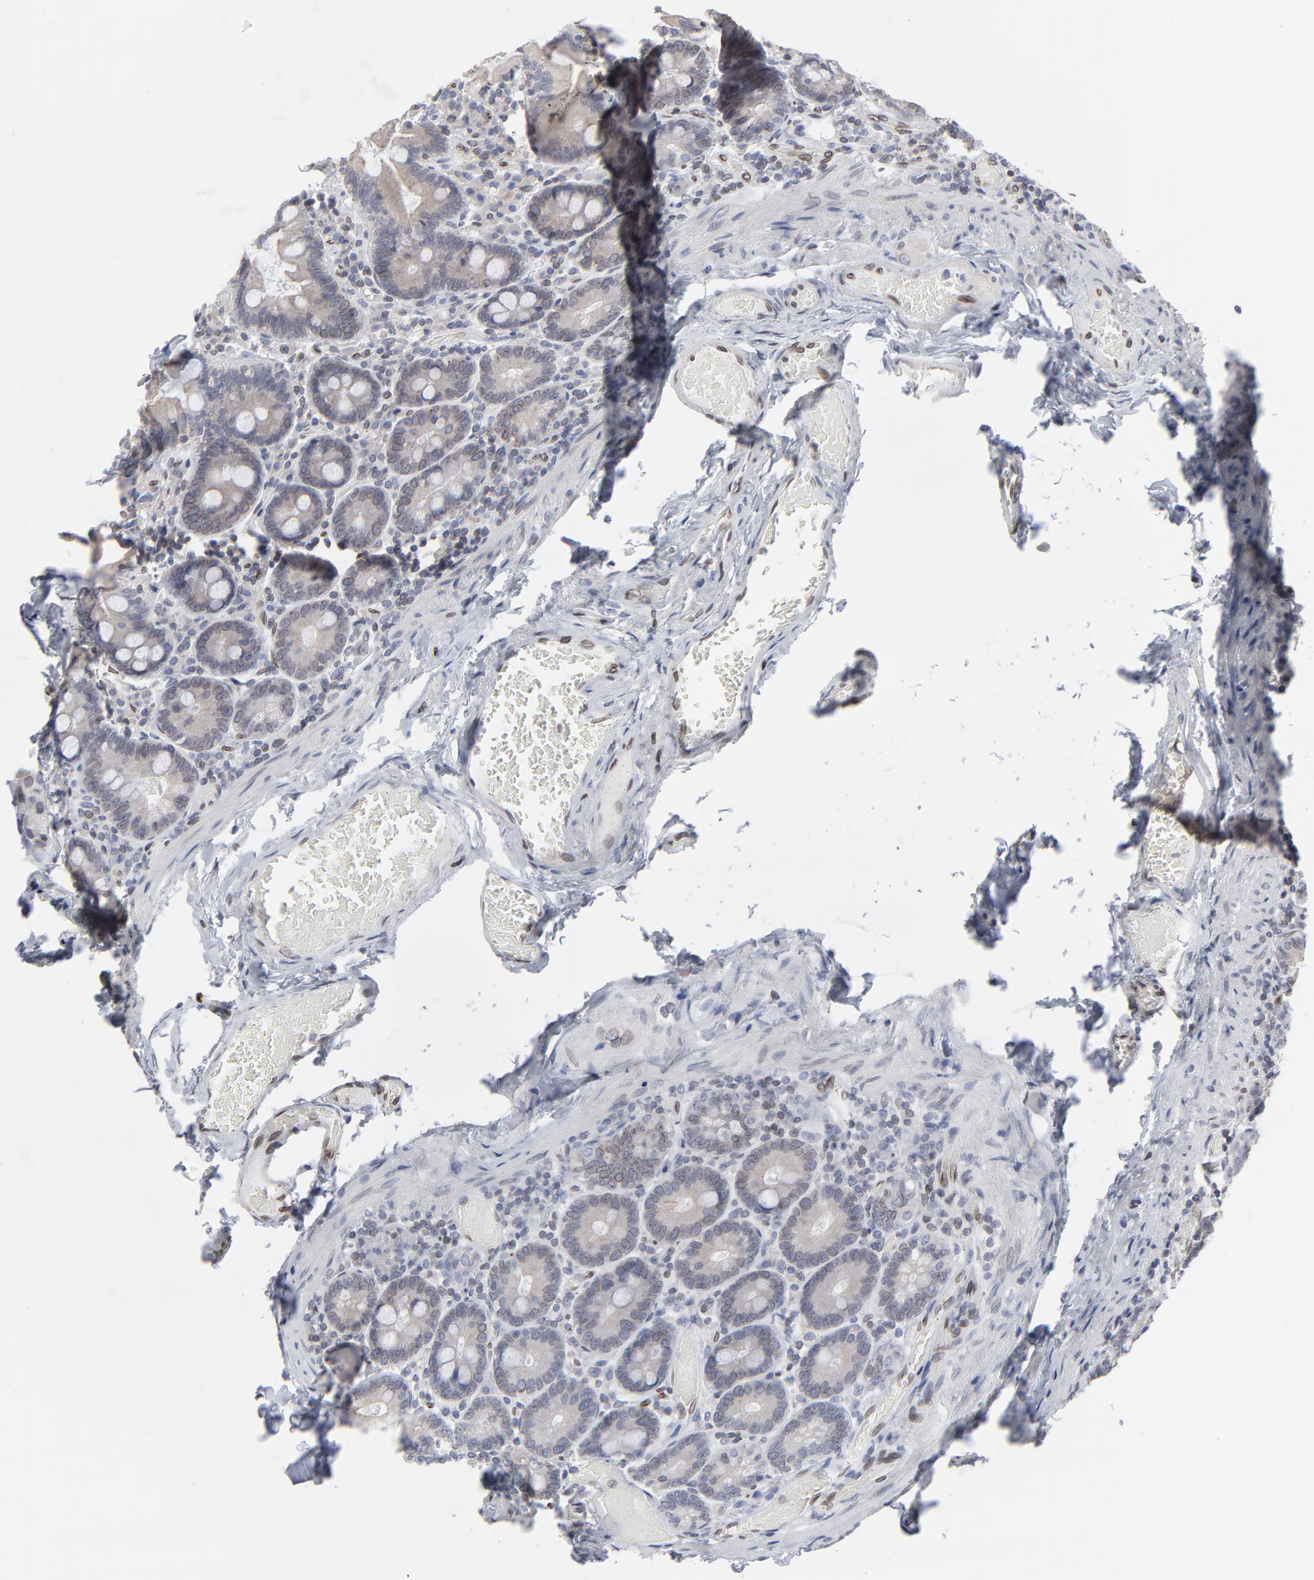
{"staining": {"intensity": "negative", "quantity": "none", "location": "none"}, "tissue": "duodenum", "cell_type": "Glandular cells", "image_type": "normal", "snomed": [{"axis": "morphology", "description": "Normal tissue, NOS"}, {"axis": "topography", "description": "Duodenum"}], "caption": "The immunohistochemistry (IHC) image has no significant expression in glandular cells of duodenum. The staining is performed using DAB (3,3'-diaminobenzidine) brown chromogen with nuclei counter-stained in using hematoxylin.", "gene": "SYNE2", "patient": {"sex": "male", "age": 66}}